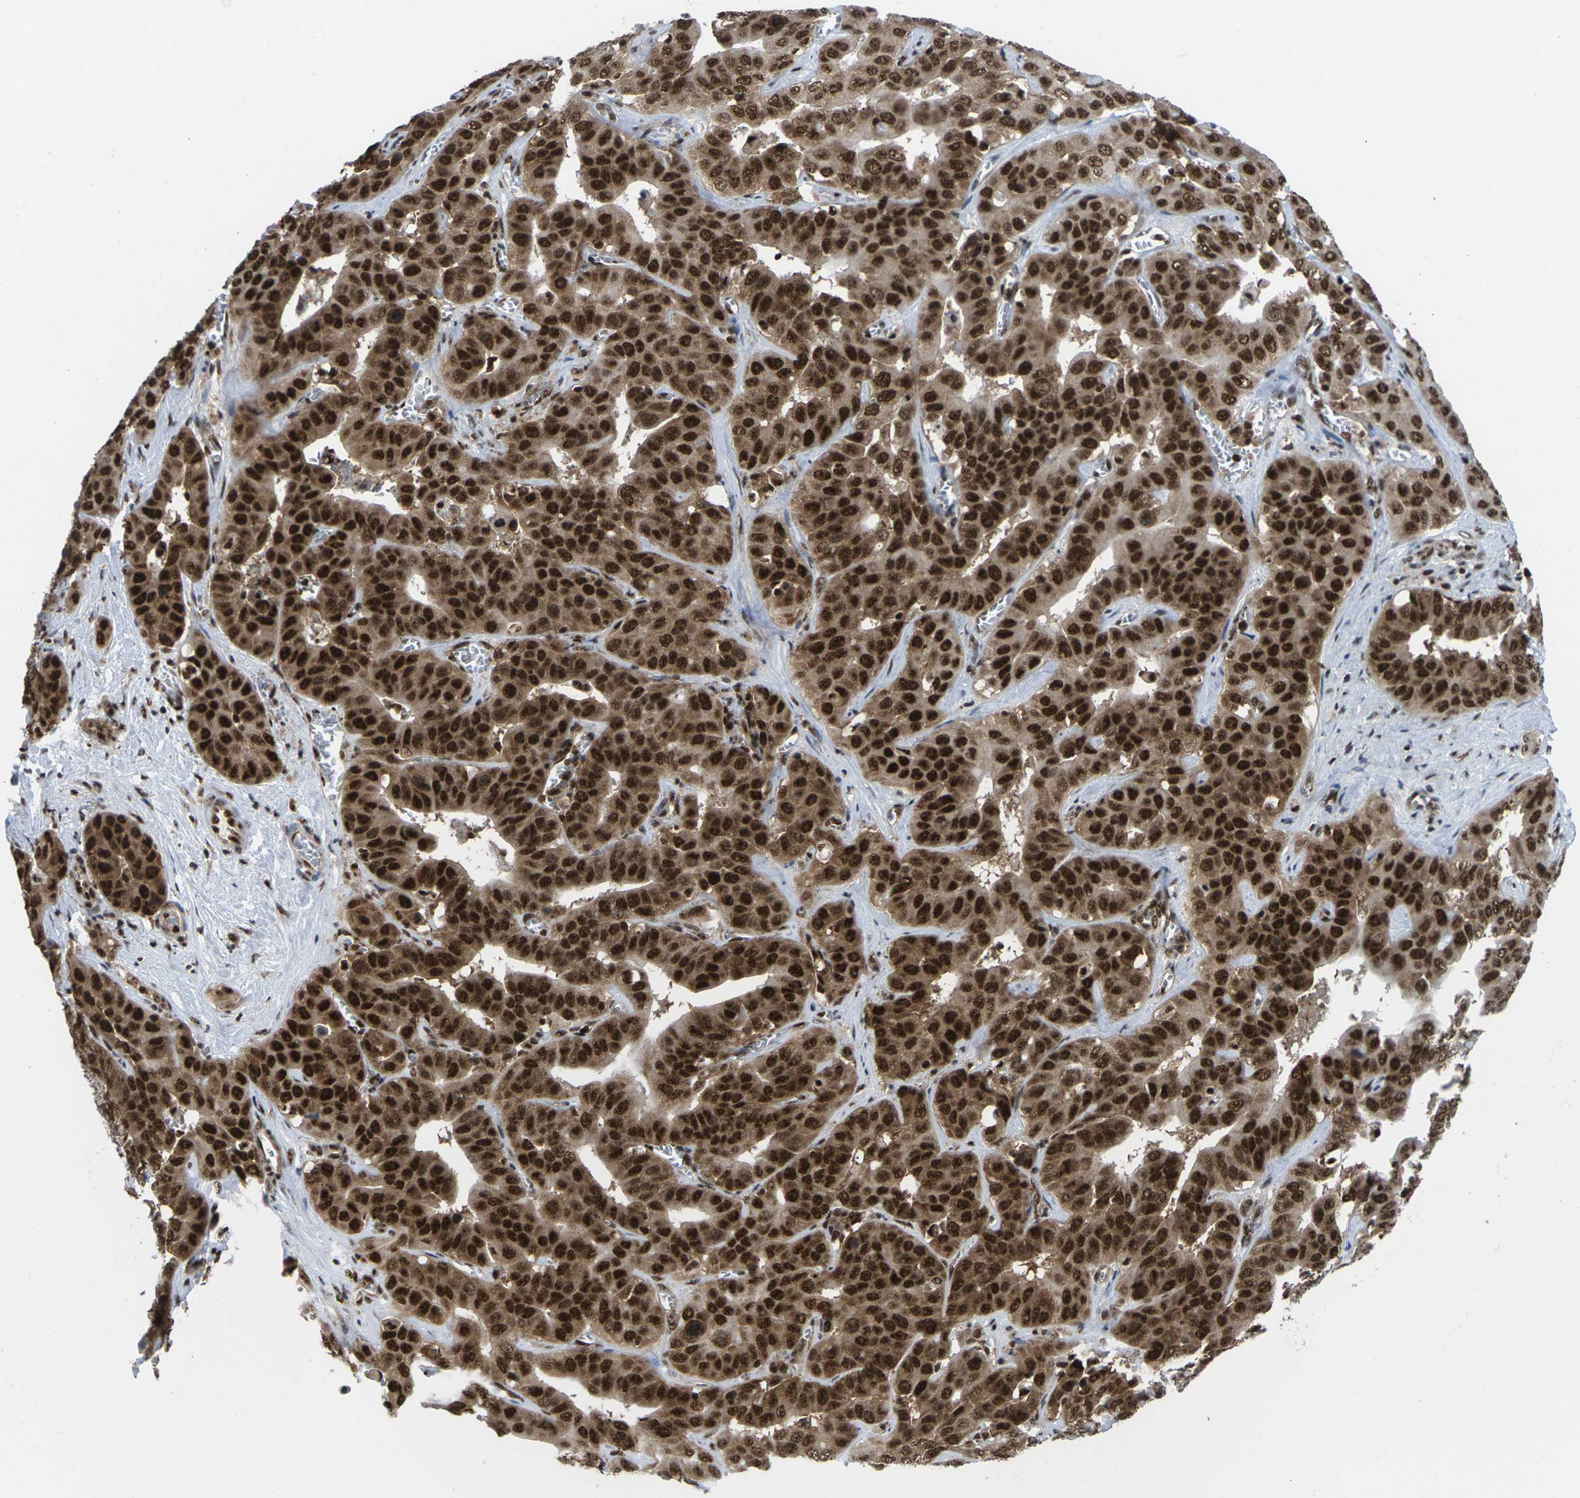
{"staining": {"intensity": "strong", "quantity": ">75%", "location": "cytoplasmic/membranous,nuclear"}, "tissue": "liver cancer", "cell_type": "Tumor cells", "image_type": "cancer", "snomed": [{"axis": "morphology", "description": "Cholangiocarcinoma"}, {"axis": "topography", "description": "Liver"}], "caption": "Tumor cells reveal high levels of strong cytoplasmic/membranous and nuclear staining in about >75% of cells in cholangiocarcinoma (liver). Using DAB (brown) and hematoxylin (blue) stains, captured at high magnification using brightfield microscopy.", "gene": "MAGOH", "patient": {"sex": "female", "age": 52}}